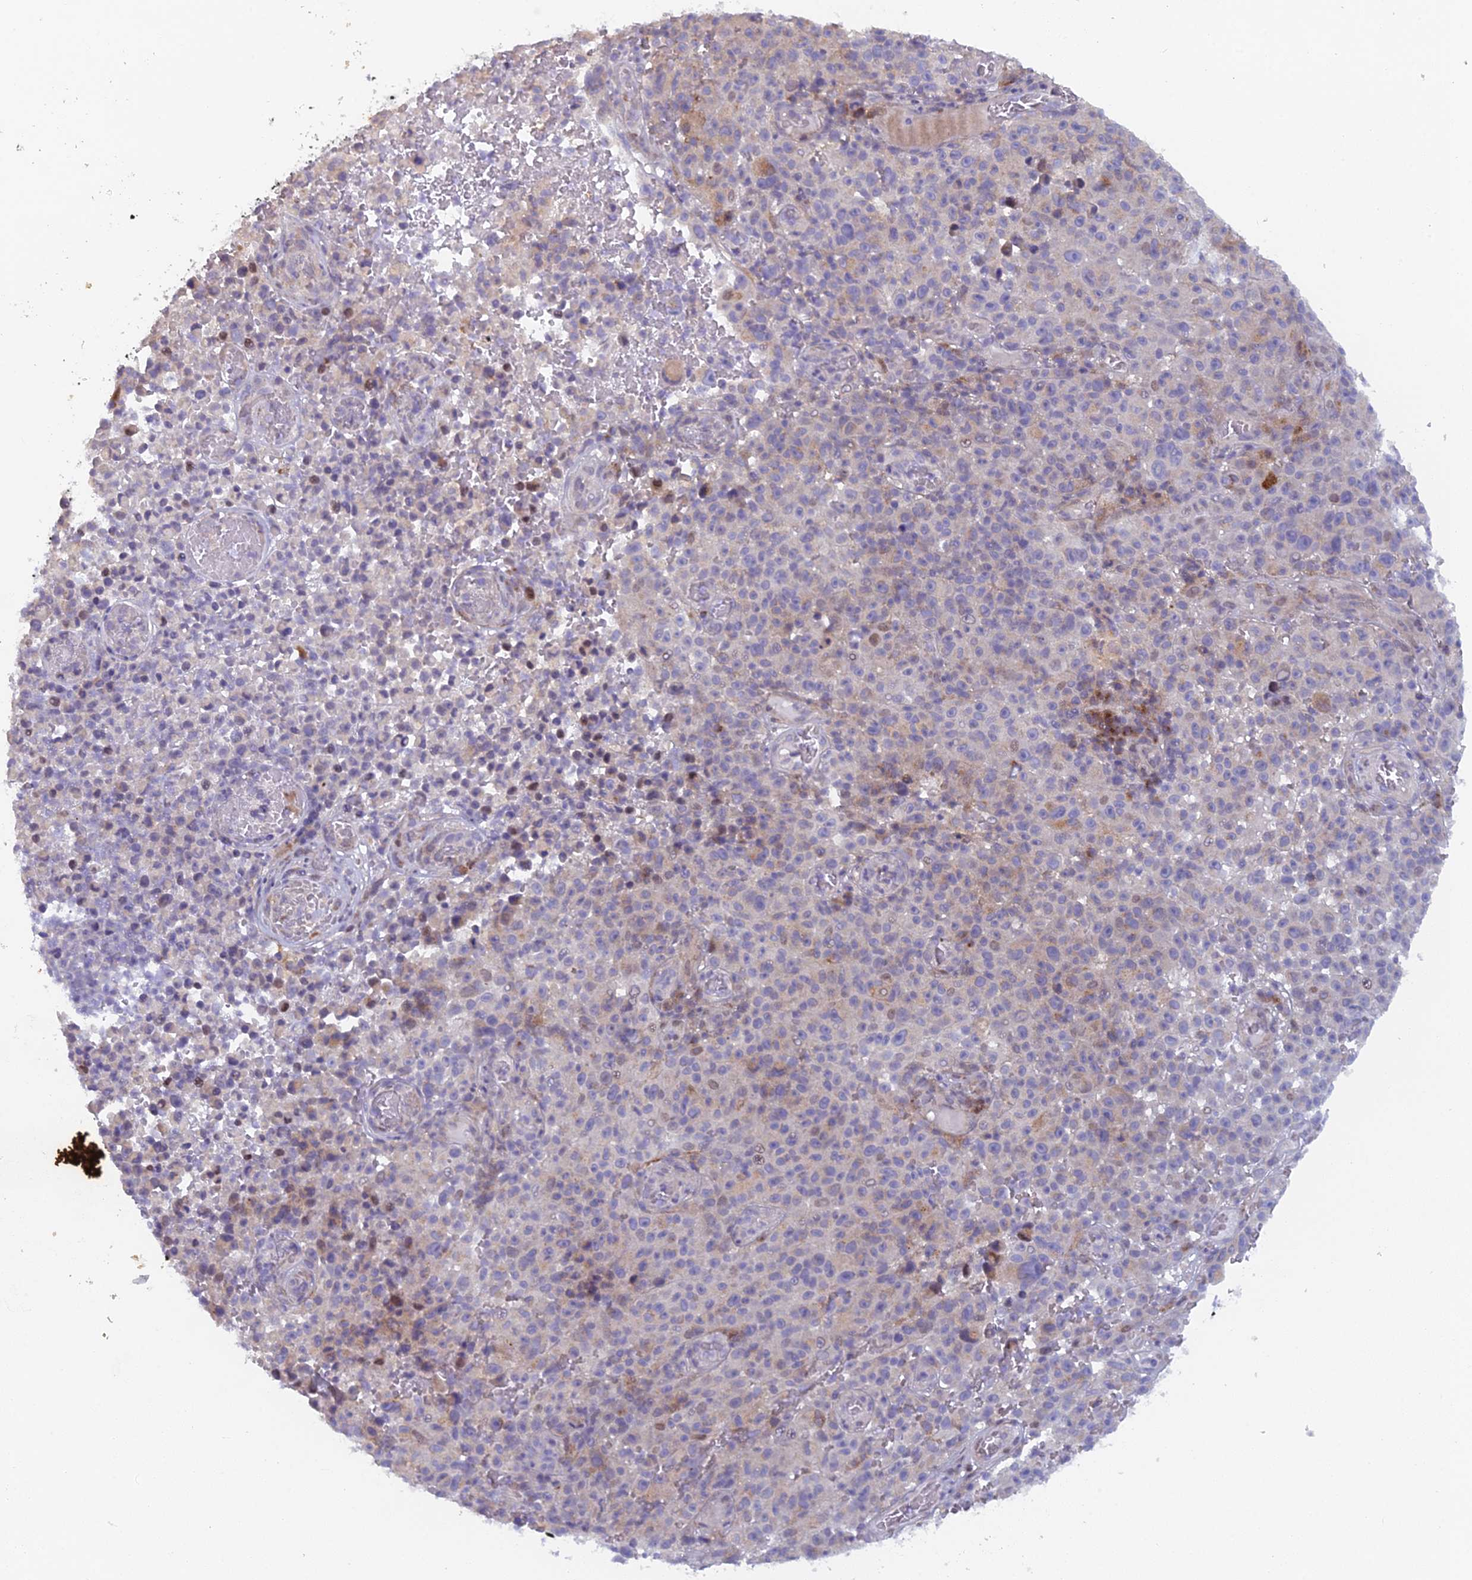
{"staining": {"intensity": "moderate", "quantity": "<25%", "location": "cytoplasmic/membranous"}, "tissue": "melanoma", "cell_type": "Tumor cells", "image_type": "cancer", "snomed": [{"axis": "morphology", "description": "Malignant melanoma, NOS"}, {"axis": "topography", "description": "Skin"}], "caption": "A low amount of moderate cytoplasmic/membranous staining is identified in approximately <25% of tumor cells in malignant melanoma tissue.", "gene": "B9D2", "patient": {"sex": "female", "age": 82}}